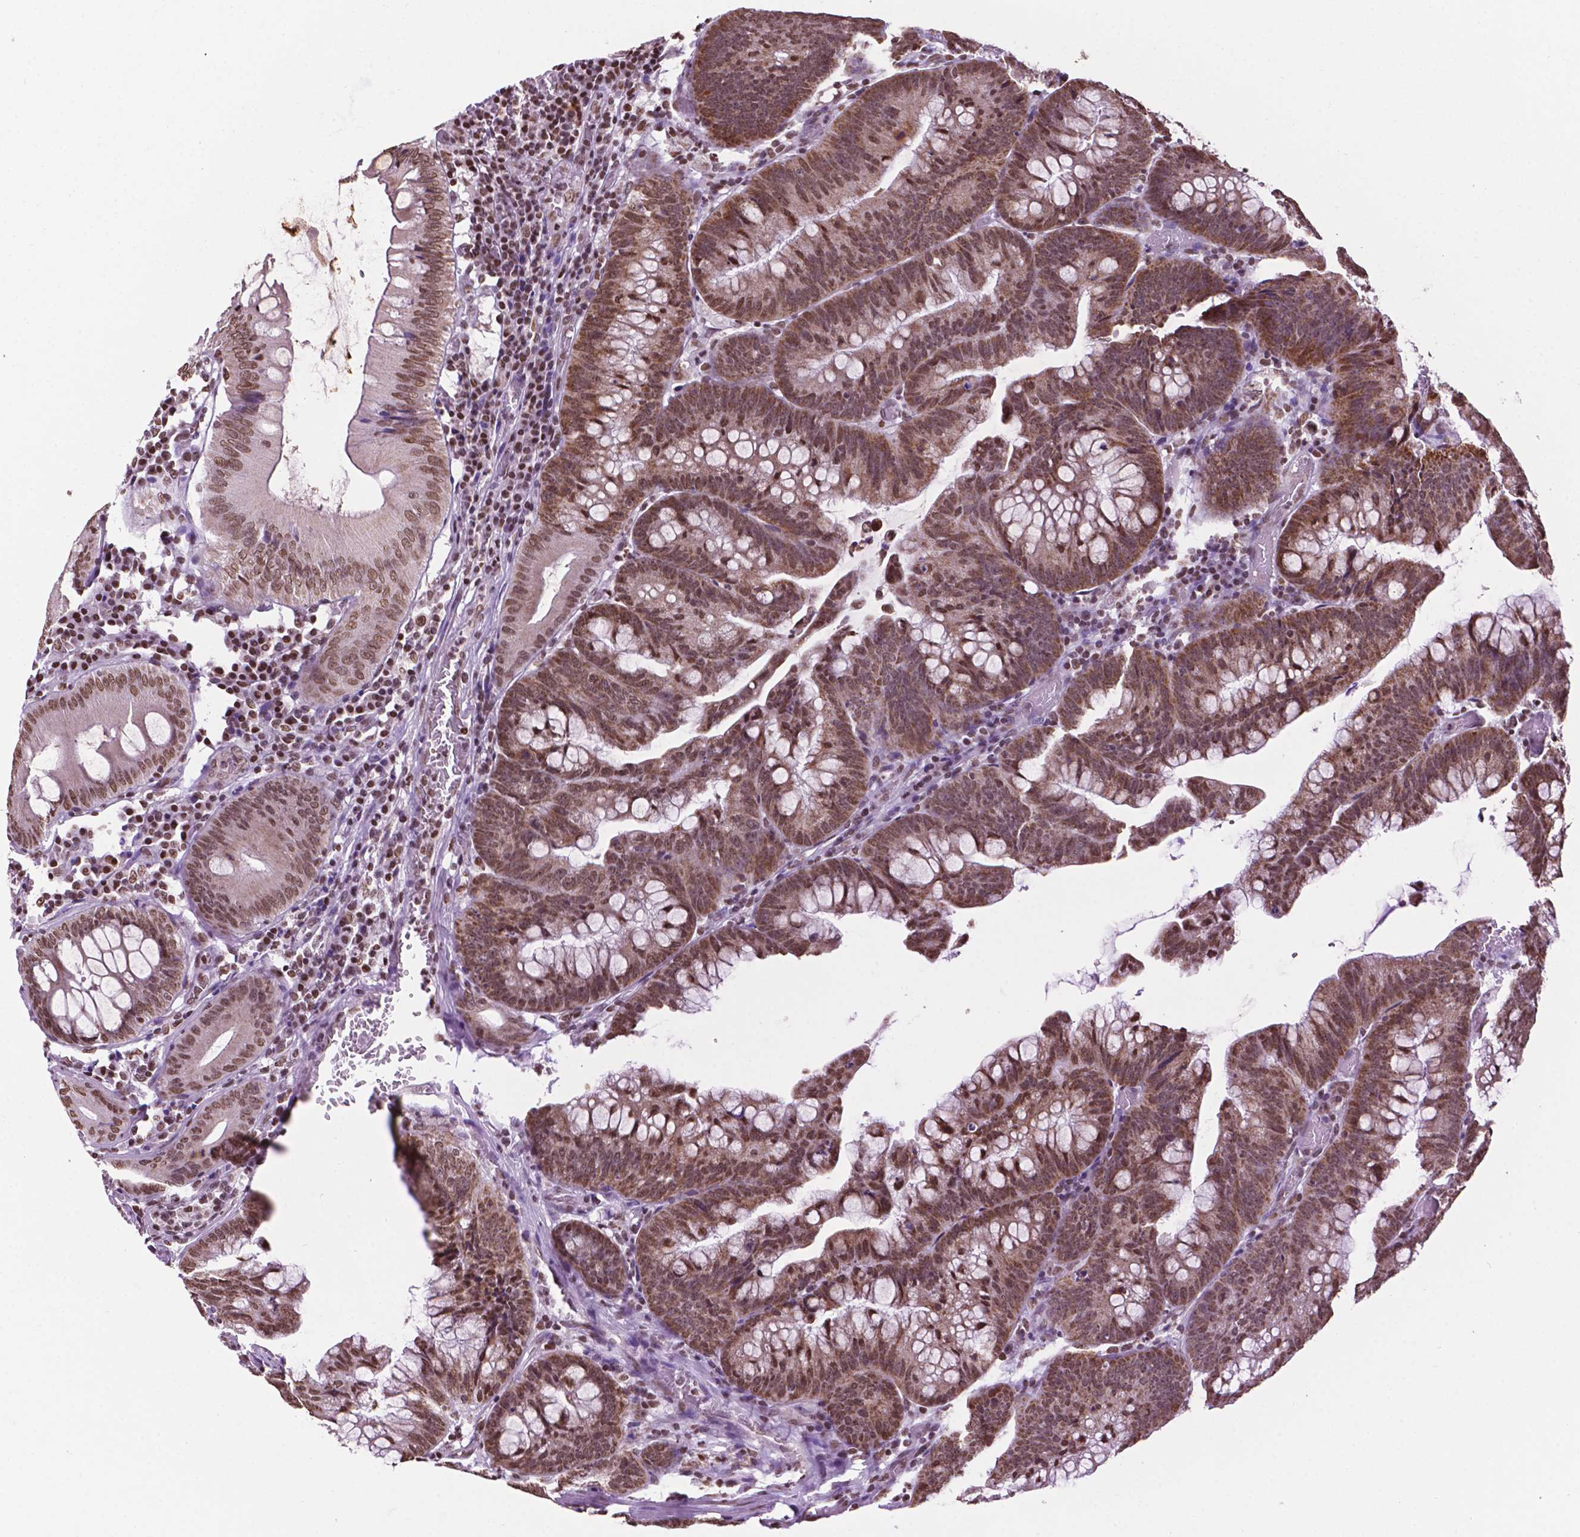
{"staining": {"intensity": "moderate", "quantity": ">75%", "location": "cytoplasmic/membranous,nuclear"}, "tissue": "colorectal cancer", "cell_type": "Tumor cells", "image_type": "cancer", "snomed": [{"axis": "morphology", "description": "Adenocarcinoma, NOS"}, {"axis": "topography", "description": "Colon"}], "caption": "Immunohistochemical staining of colorectal adenocarcinoma demonstrates moderate cytoplasmic/membranous and nuclear protein positivity in approximately >75% of tumor cells.", "gene": "COL23A1", "patient": {"sex": "male", "age": 62}}